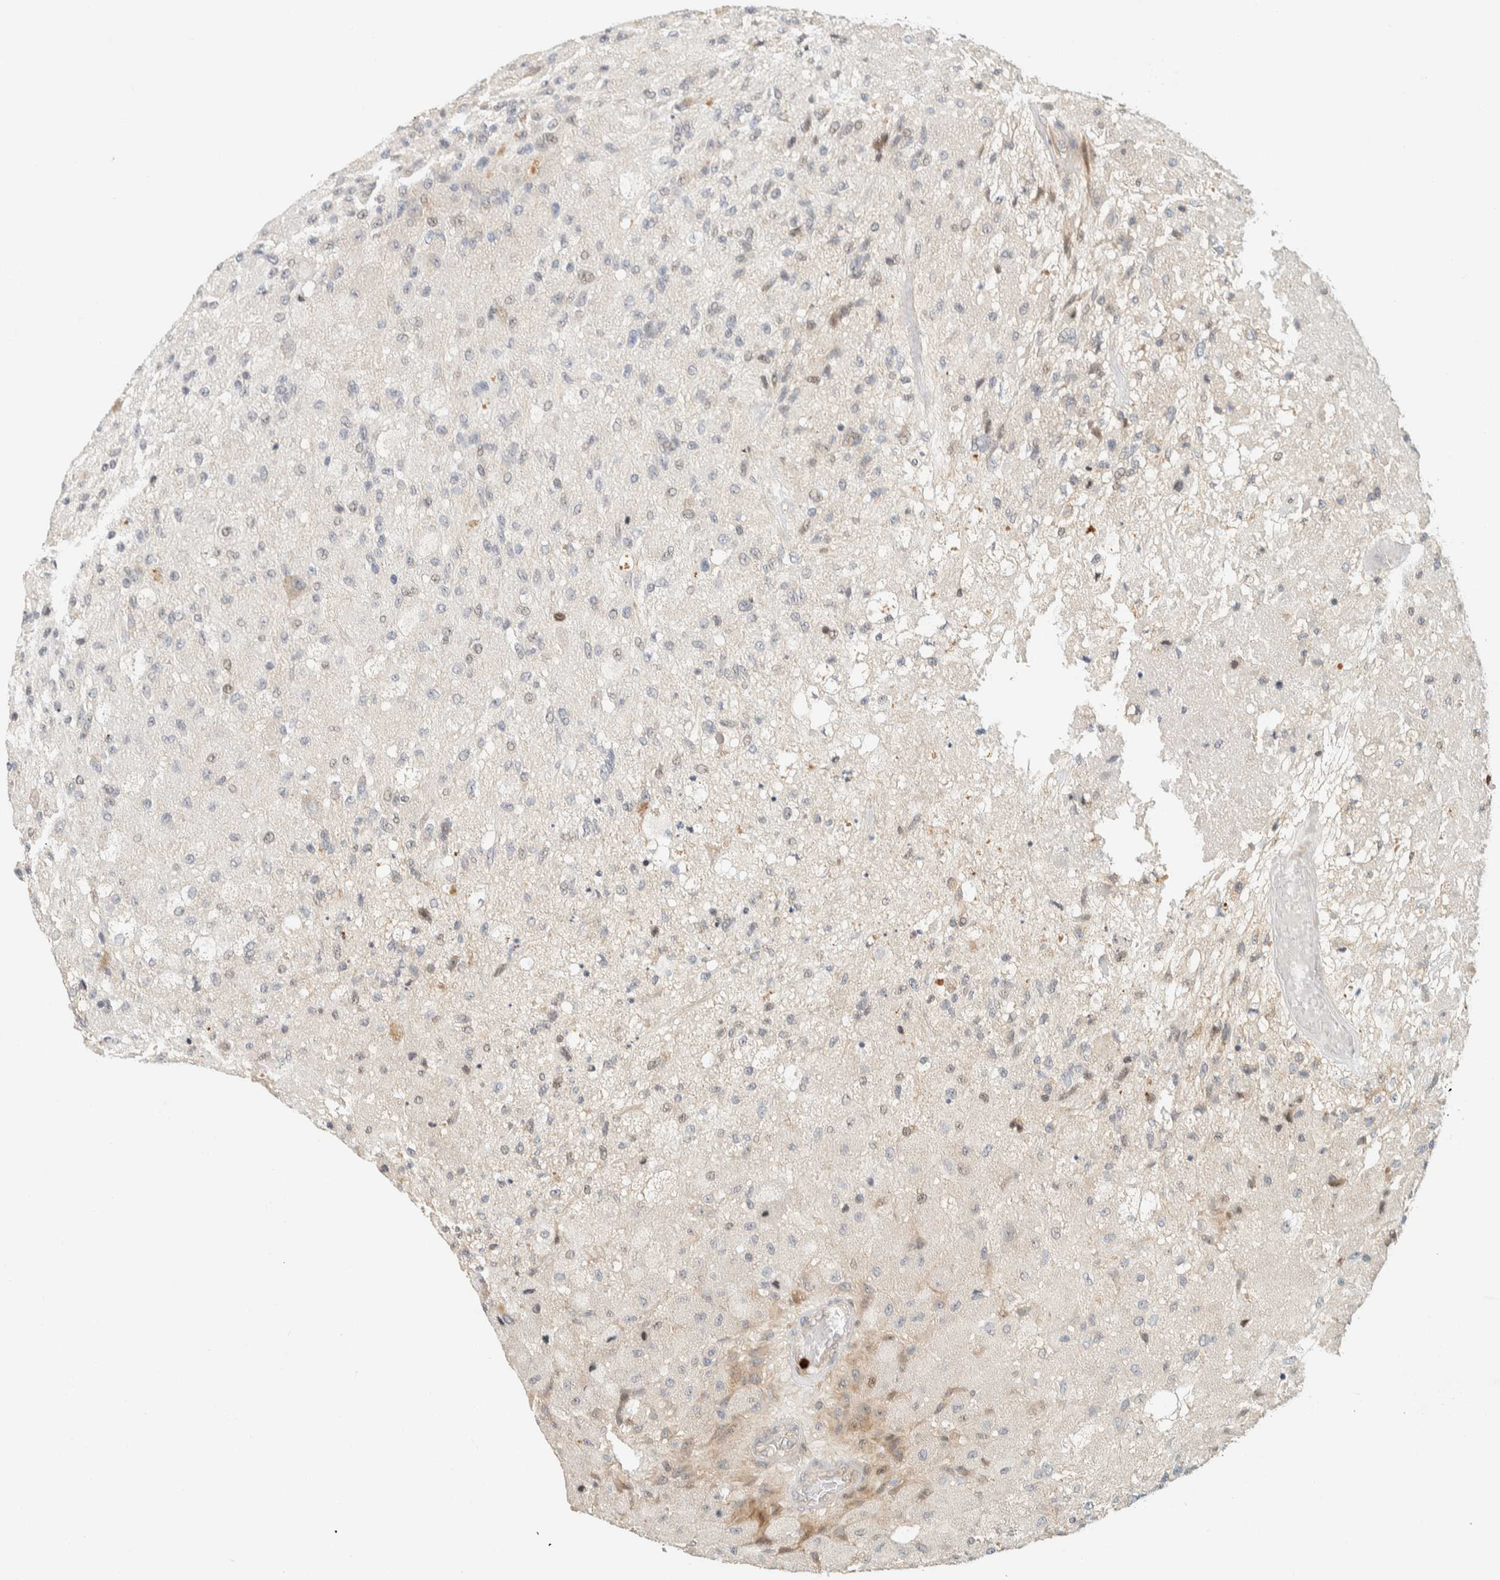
{"staining": {"intensity": "negative", "quantity": "none", "location": "none"}, "tissue": "glioma", "cell_type": "Tumor cells", "image_type": "cancer", "snomed": [{"axis": "morphology", "description": "Normal tissue, NOS"}, {"axis": "morphology", "description": "Glioma, malignant, High grade"}, {"axis": "topography", "description": "Cerebral cortex"}], "caption": "DAB immunohistochemical staining of glioma exhibits no significant expression in tumor cells.", "gene": "CCDC171", "patient": {"sex": "male", "age": 77}}